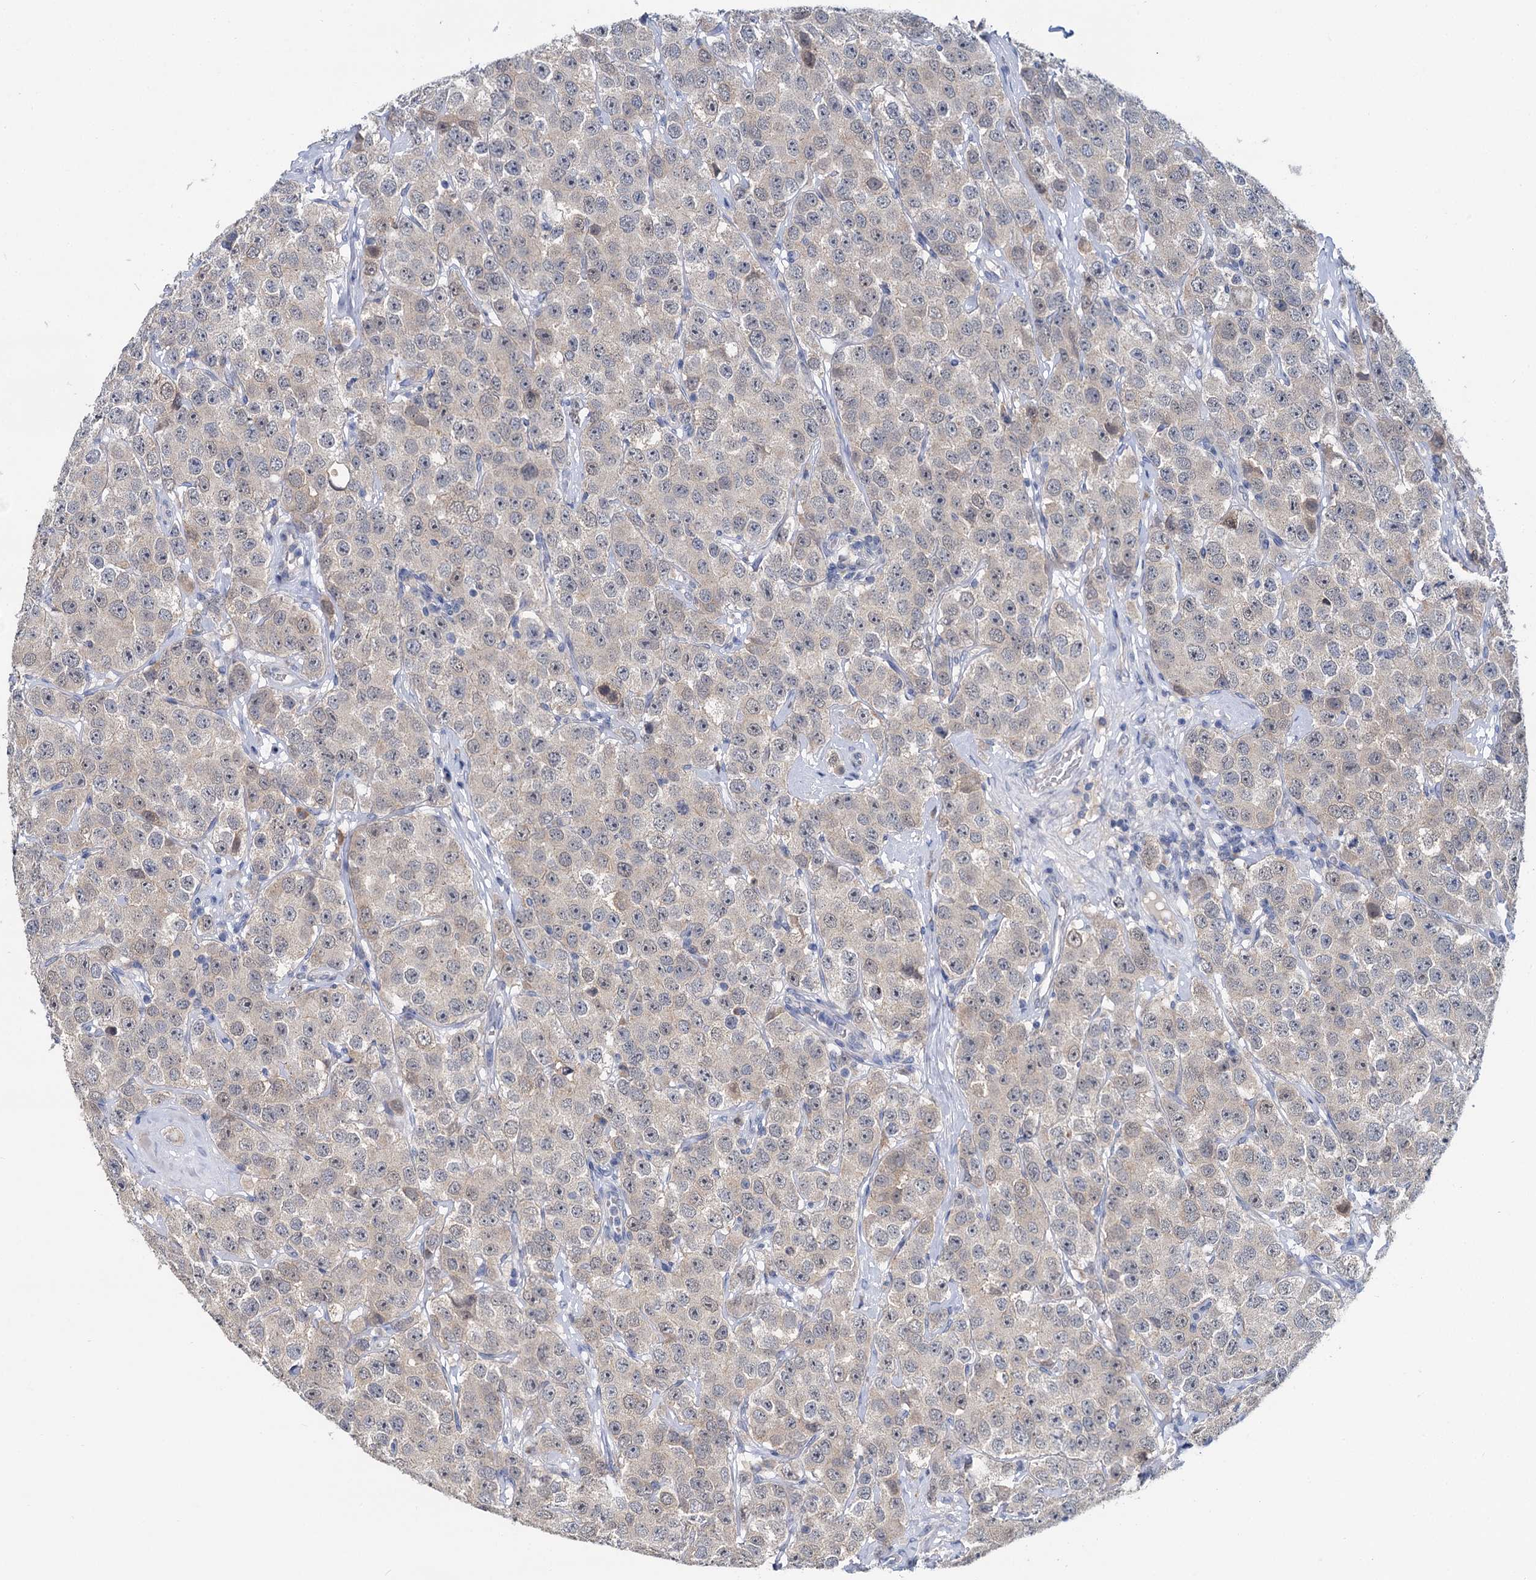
{"staining": {"intensity": "negative", "quantity": "none", "location": "none"}, "tissue": "testis cancer", "cell_type": "Tumor cells", "image_type": "cancer", "snomed": [{"axis": "morphology", "description": "Seminoma, NOS"}, {"axis": "topography", "description": "Testis"}], "caption": "Tumor cells are negative for protein expression in human testis cancer (seminoma).", "gene": "ANKRD42", "patient": {"sex": "male", "age": 28}}